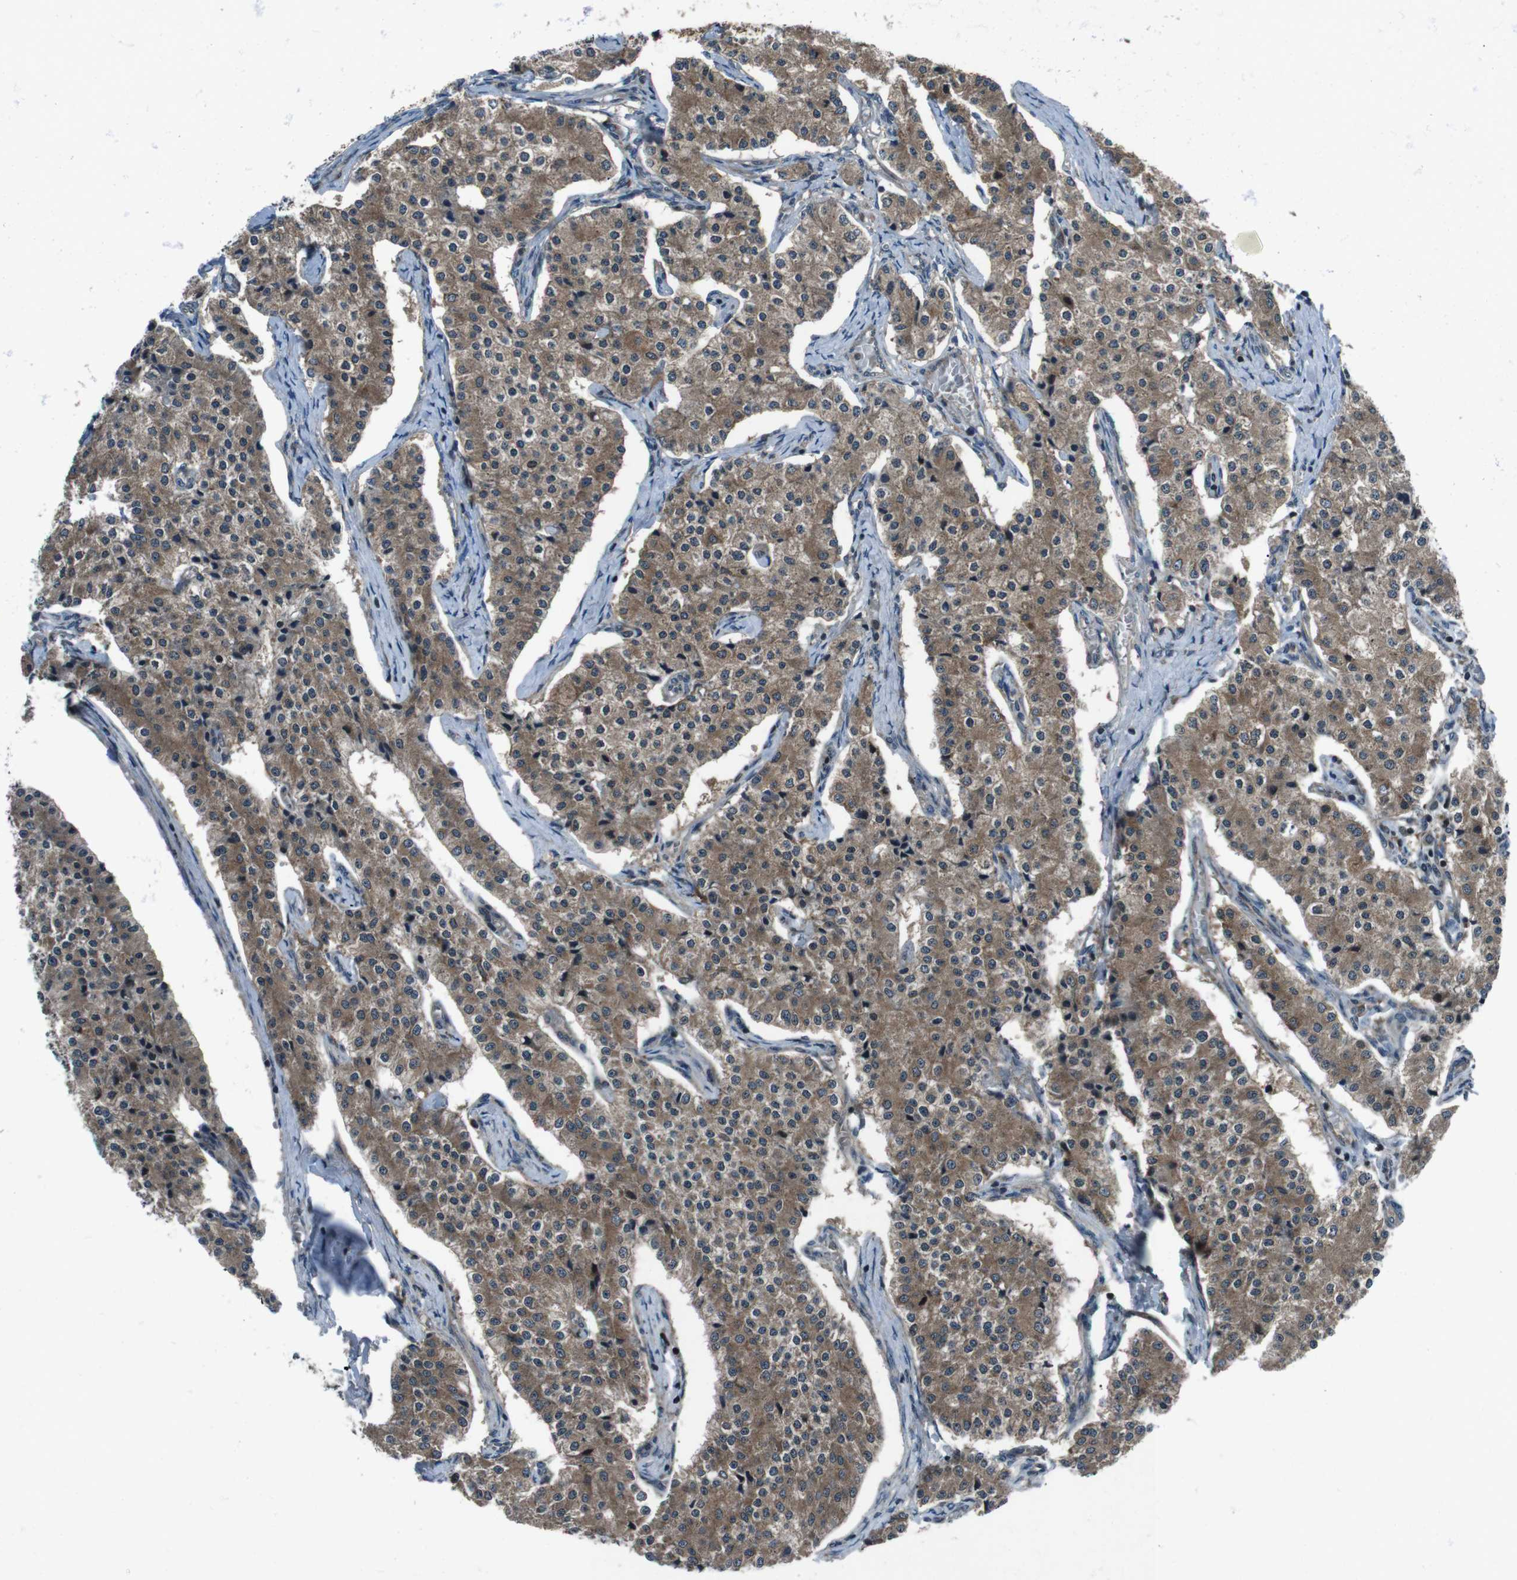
{"staining": {"intensity": "moderate", "quantity": ">75%", "location": "cytoplasmic/membranous"}, "tissue": "carcinoid", "cell_type": "Tumor cells", "image_type": "cancer", "snomed": [{"axis": "morphology", "description": "Carcinoid, malignant, NOS"}, {"axis": "topography", "description": "Colon"}], "caption": "The image shows immunohistochemical staining of carcinoid. There is moderate cytoplasmic/membranous expression is present in about >75% of tumor cells.", "gene": "SLC27A4", "patient": {"sex": "female", "age": 52}}